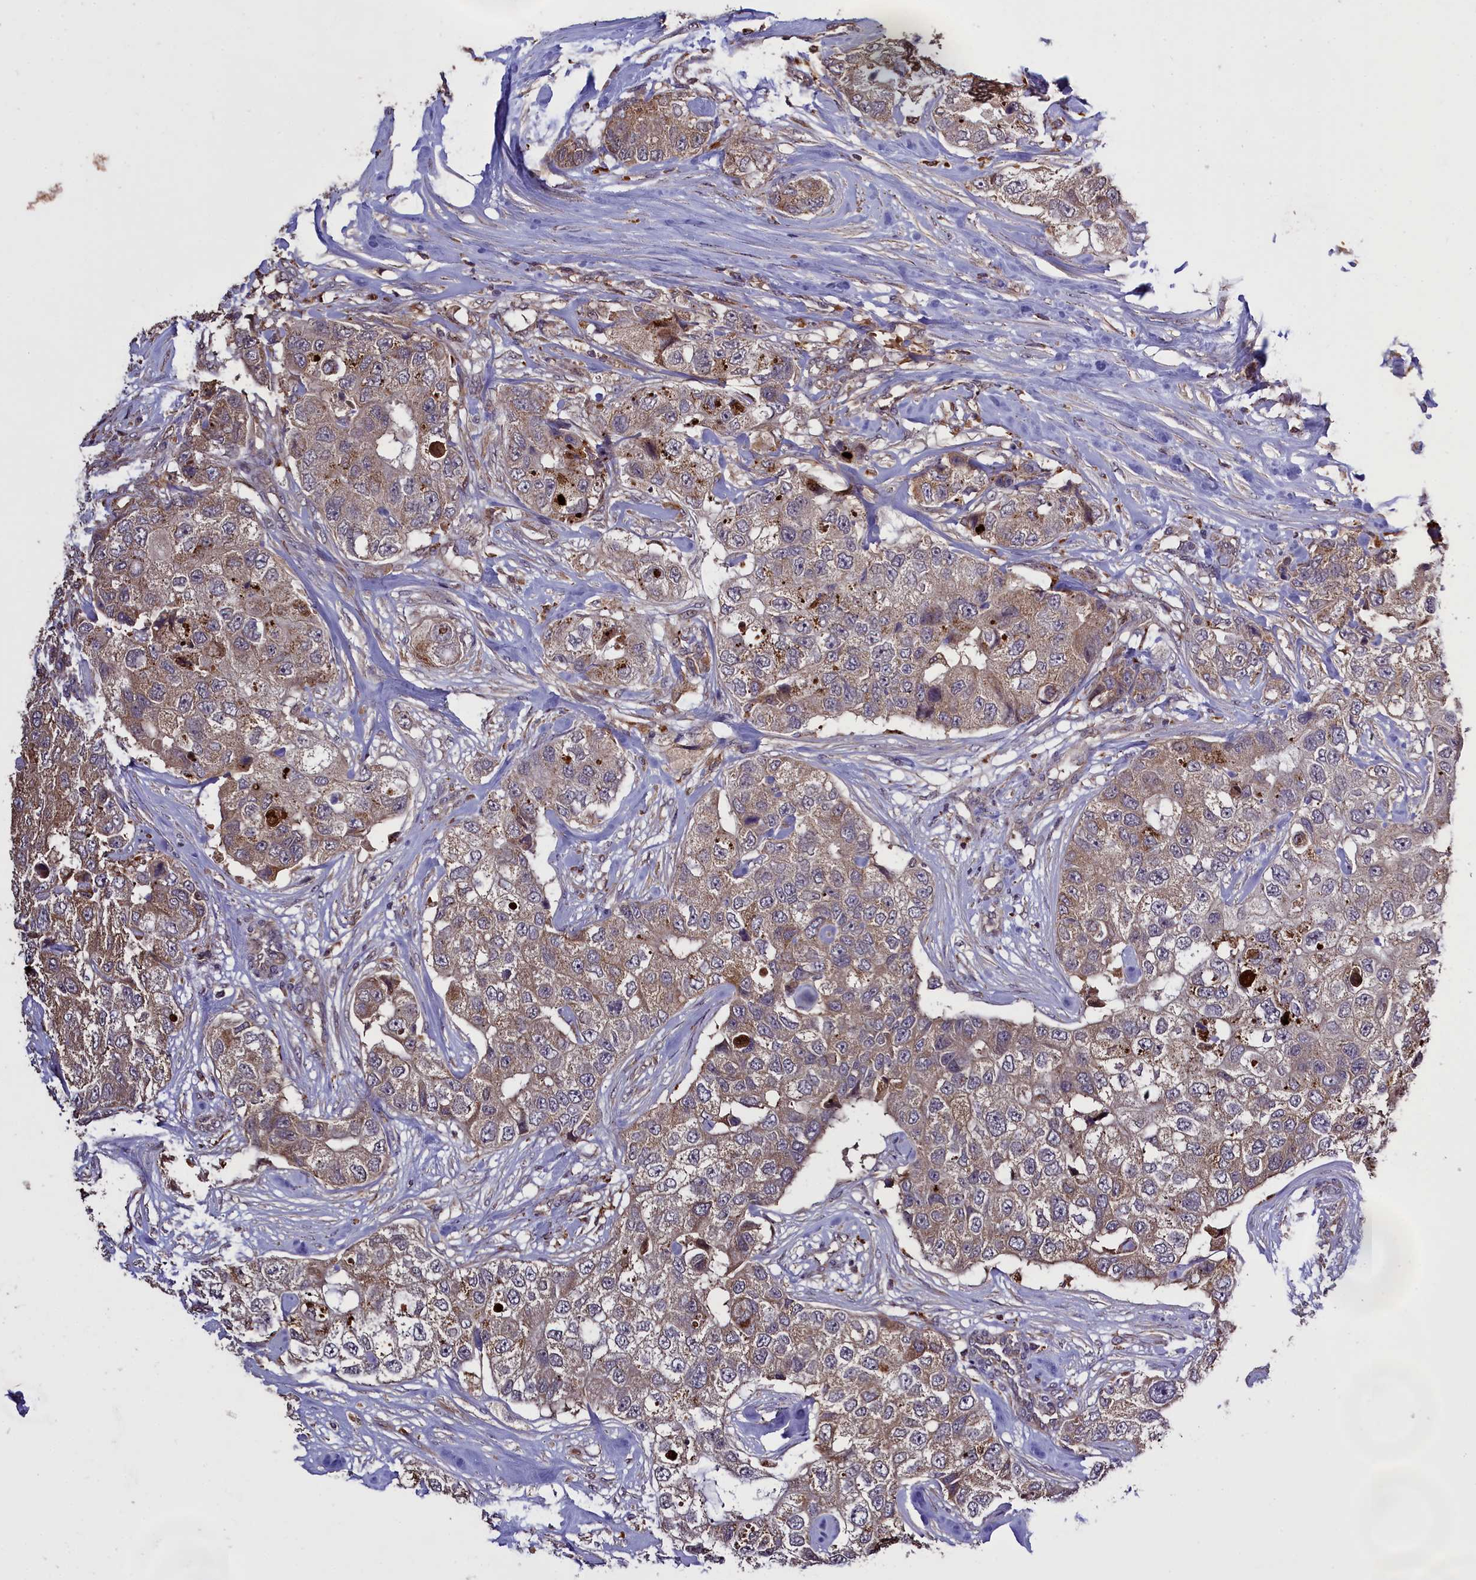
{"staining": {"intensity": "weak", "quantity": "25%-75%", "location": "cytoplasmic/membranous"}, "tissue": "breast cancer", "cell_type": "Tumor cells", "image_type": "cancer", "snomed": [{"axis": "morphology", "description": "Duct carcinoma"}, {"axis": "topography", "description": "Breast"}], "caption": "Breast infiltrating ductal carcinoma tissue demonstrates weak cytoplasmic/membranous expression in about 25%-75% of tumor cells, visualized by immunohistochemistry.", "gene": "CLRN2", "patient": {"sex": "female", "age": 62}}